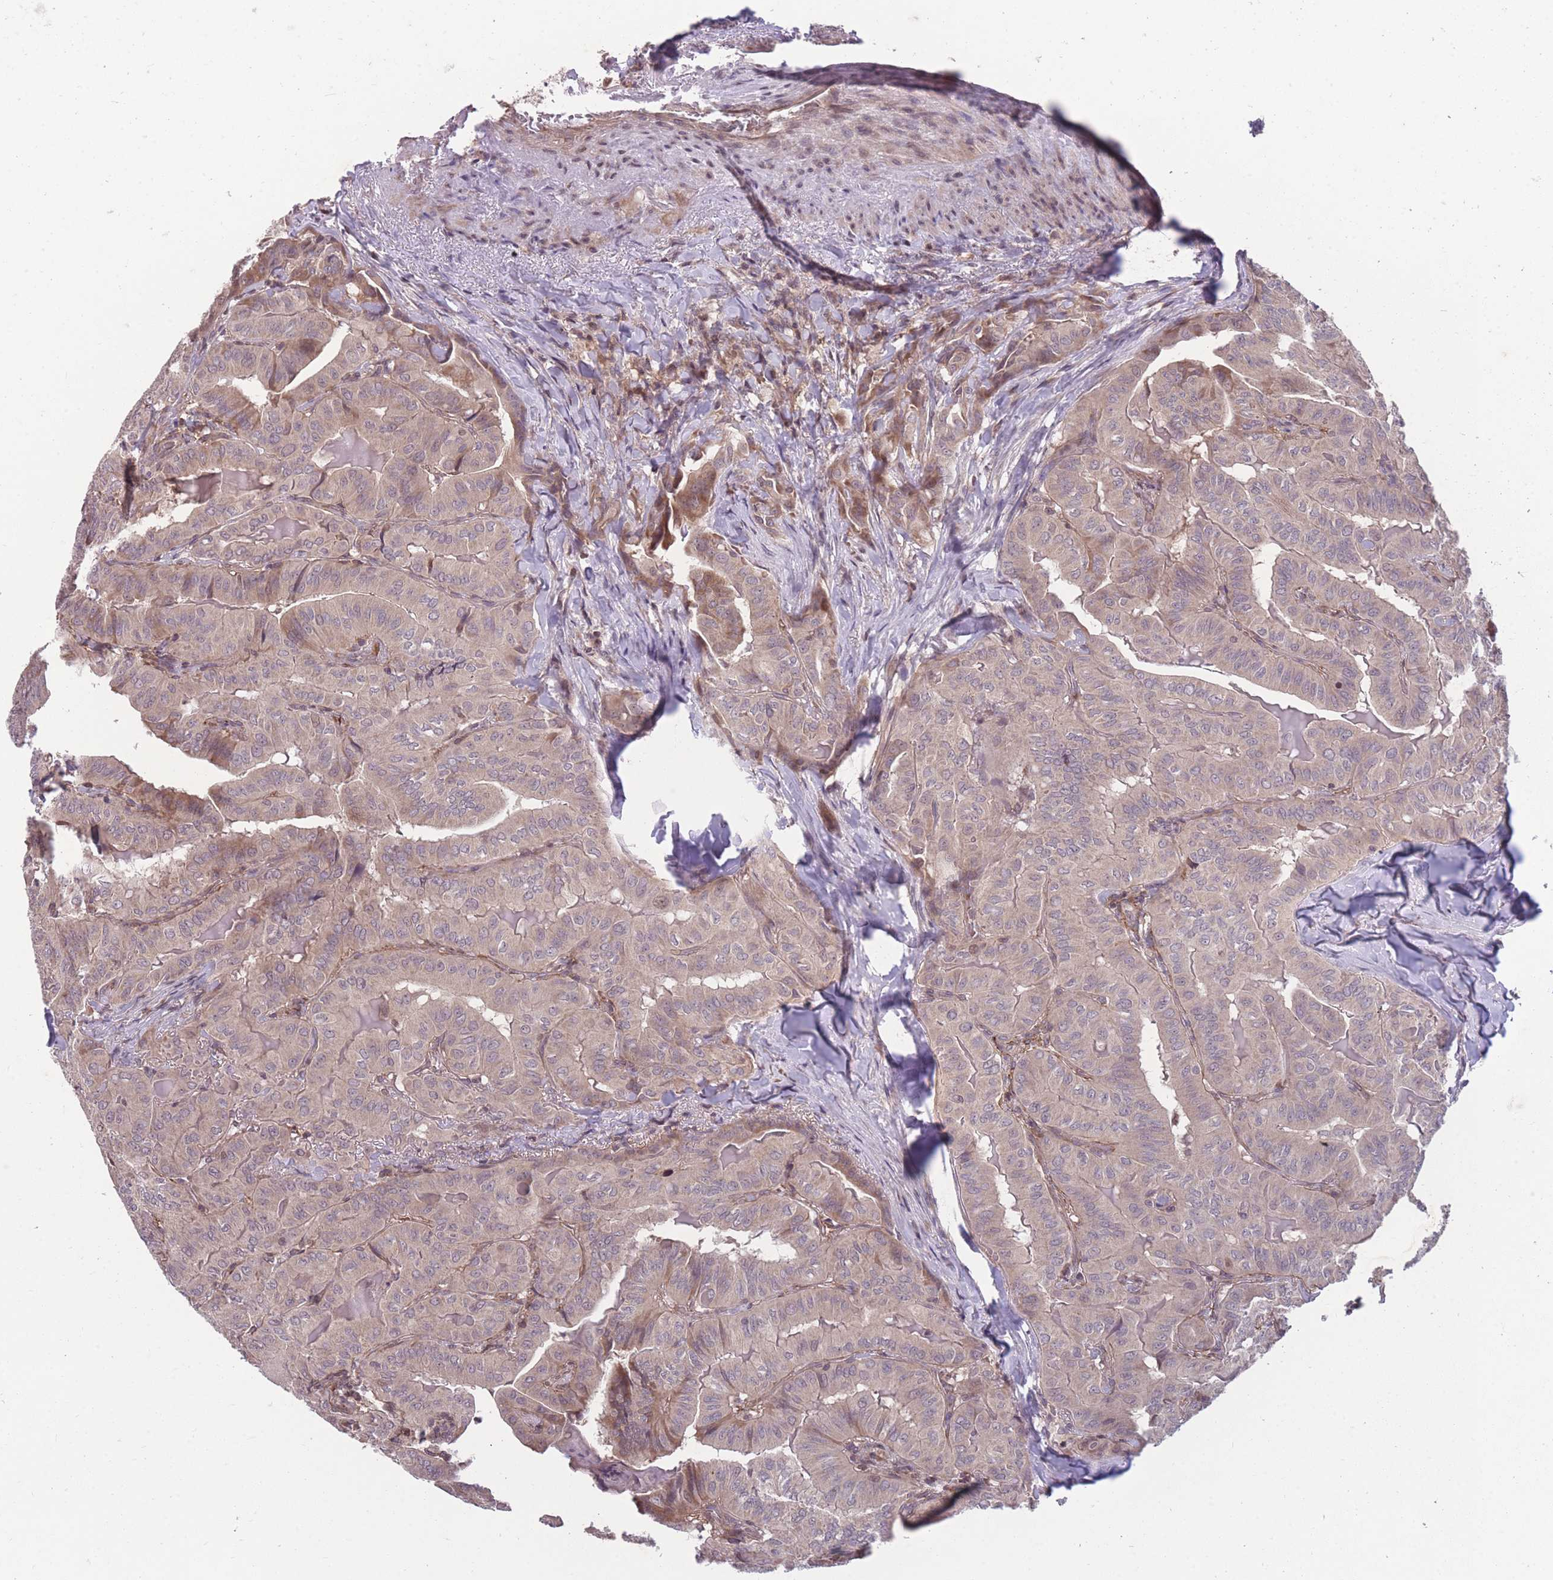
{"staining": {"intensity": "weak", "quantity": ">75%", "location": "cytoplasmic/membranous"}, "tissue": "thyroid cancer", "cell_type": "Tumor cells", "image_type": "cancer", "snomed": [{"axis": "morphology", "description": "Papillary adenocarcinoma, NOS"}, {"axis": "topography", "description": "Thyroid gland"}], "caption": "A low amount of weak cytoplasmic/membranous positivity is present in about >75% of tumor cells in thyroid papillary adenocarcinoma tissue.", "gene": "GGT5", "patient": {"sex": "female", "age": 68}}